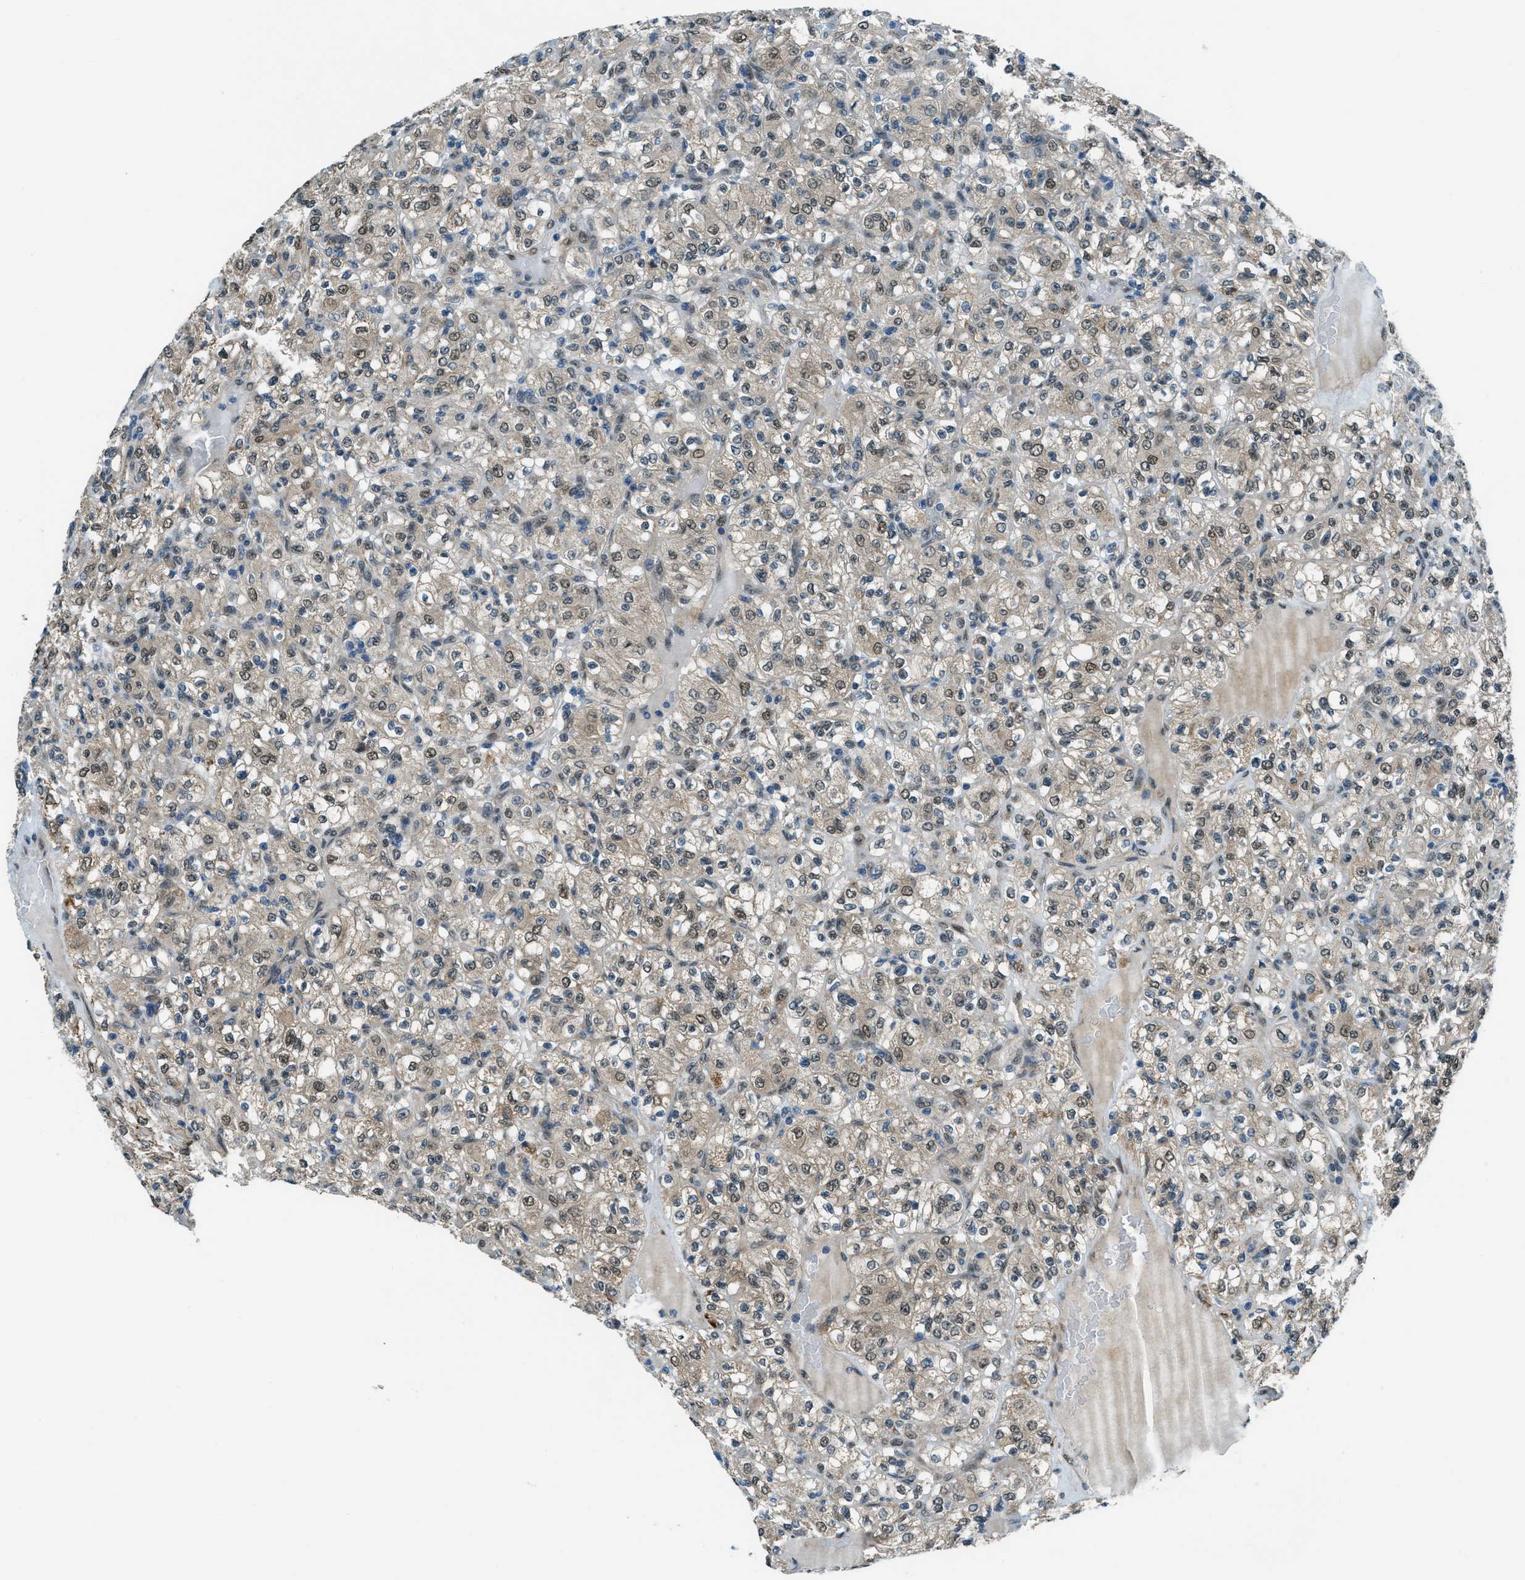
{"staining": {"intensity": "weak", "quantity": "25%-75%", "location": "cytoplasmic/membranous,nuclear"}, "tissue": "renal cancer", "cell_type": "Tumor cells", "image_type": "cancer", "snomed": [{"axis": "morphology", "description": "Normal tissue, NOS"}, {"axis": "morphology", "description": "Adenocarcinoma, NOS"}, {"axis": "topography", "description": "Kidney"}], "caption": "Protein expression analysis of renal cancer displays weak cytoplasmic/membranous and nuclear staining in about 25%-75% of tumor cells.", "gene": "NPEPL1", "patient": {"sex": "female", "age": 72}}